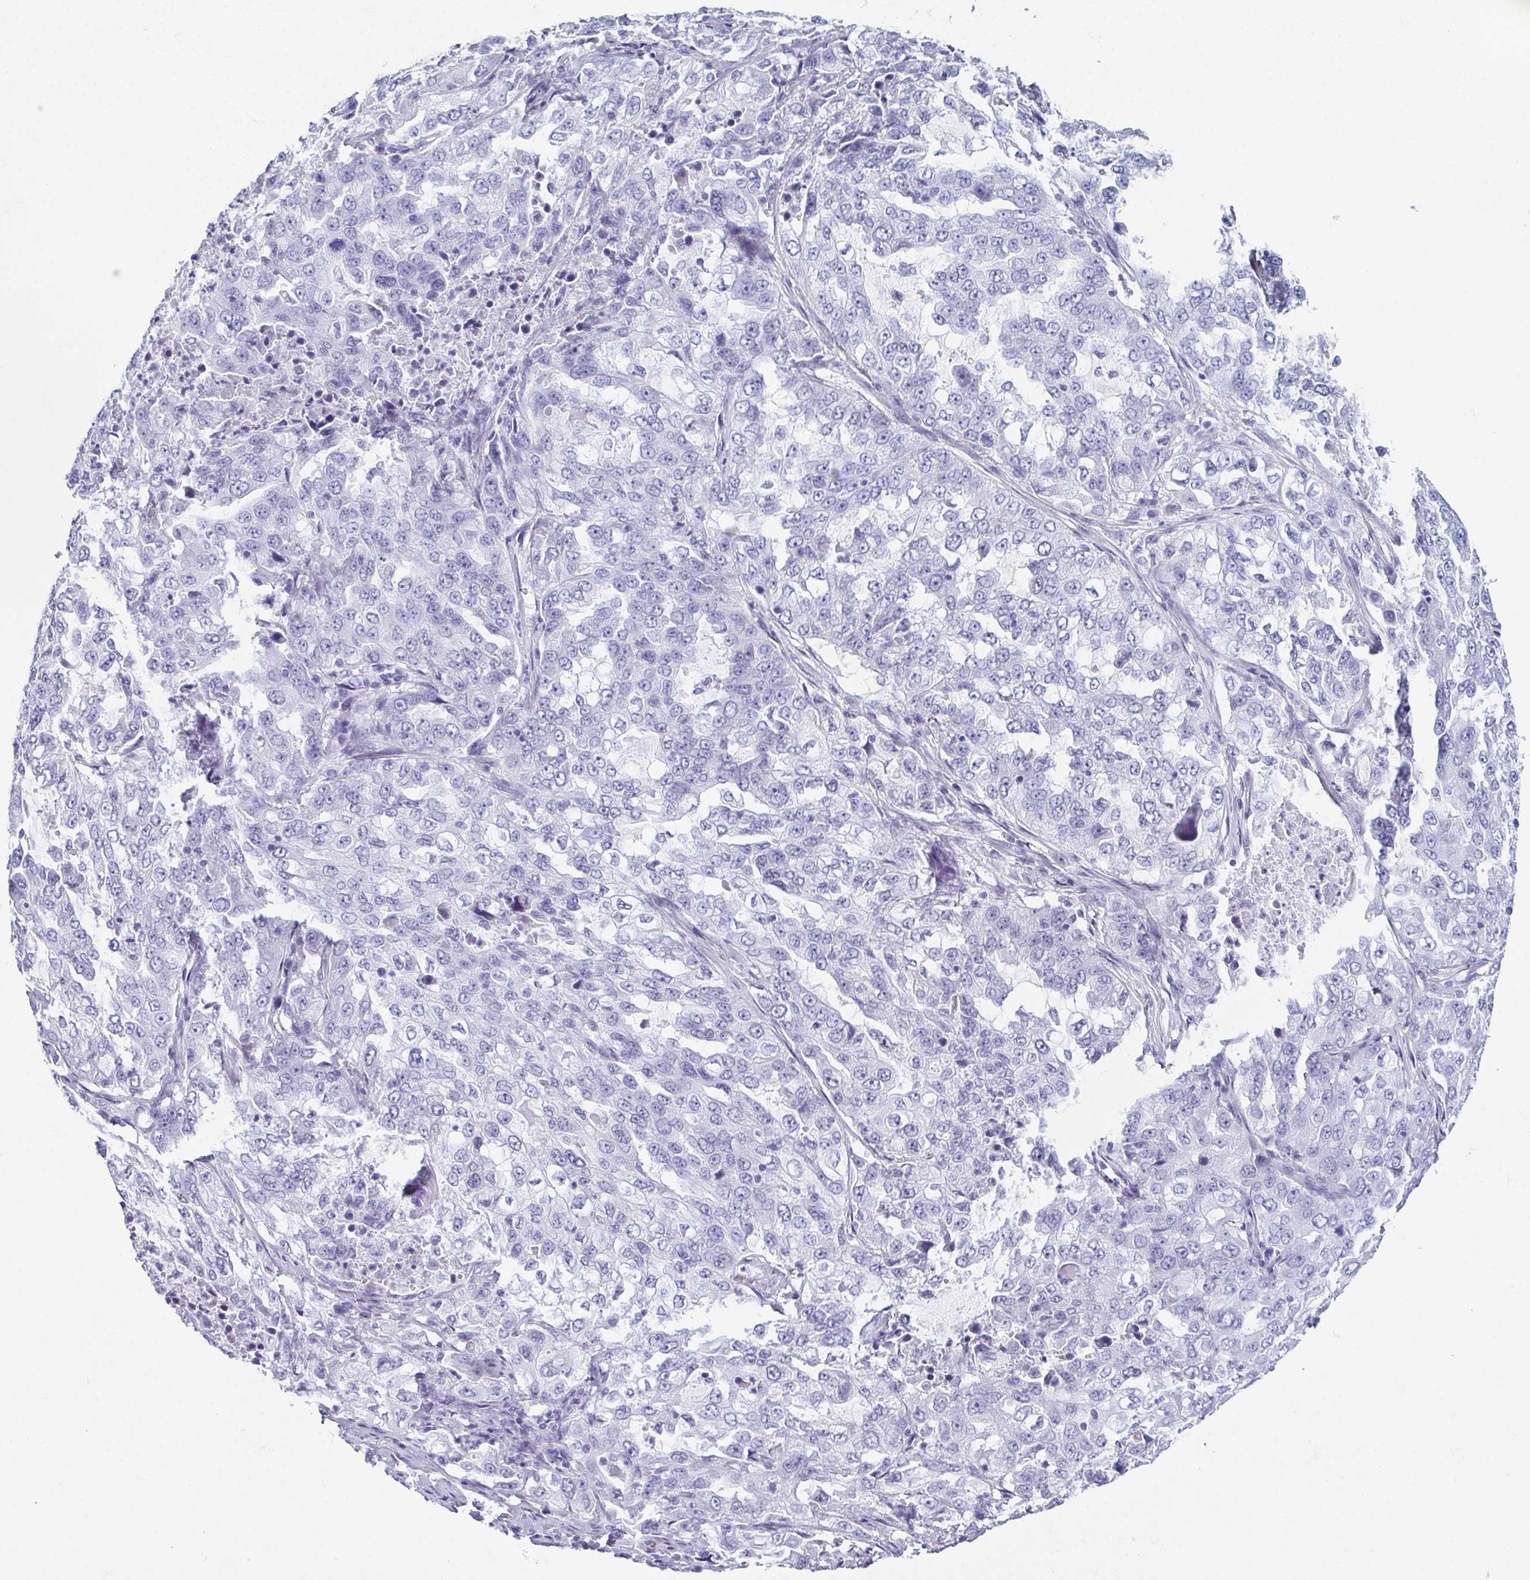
{"staining": {"intensity": "negative", "quantity": "none", "location": "none"}, "tissue": "lung cancer", "cell_type": "Tumor cells", "image_type": "cancer", "snomed": [{"axis": "morphology", "description": "Adenocarcinoma, NOS"}, {"axis": "topography", "description": "Lung"}], "caption": "IHC of human lung cancer (adenocarcinoma) exhibits no expression in tumor cells.", "gene": "ENKUR", "patient": {"sex": "female", "age": 61}}